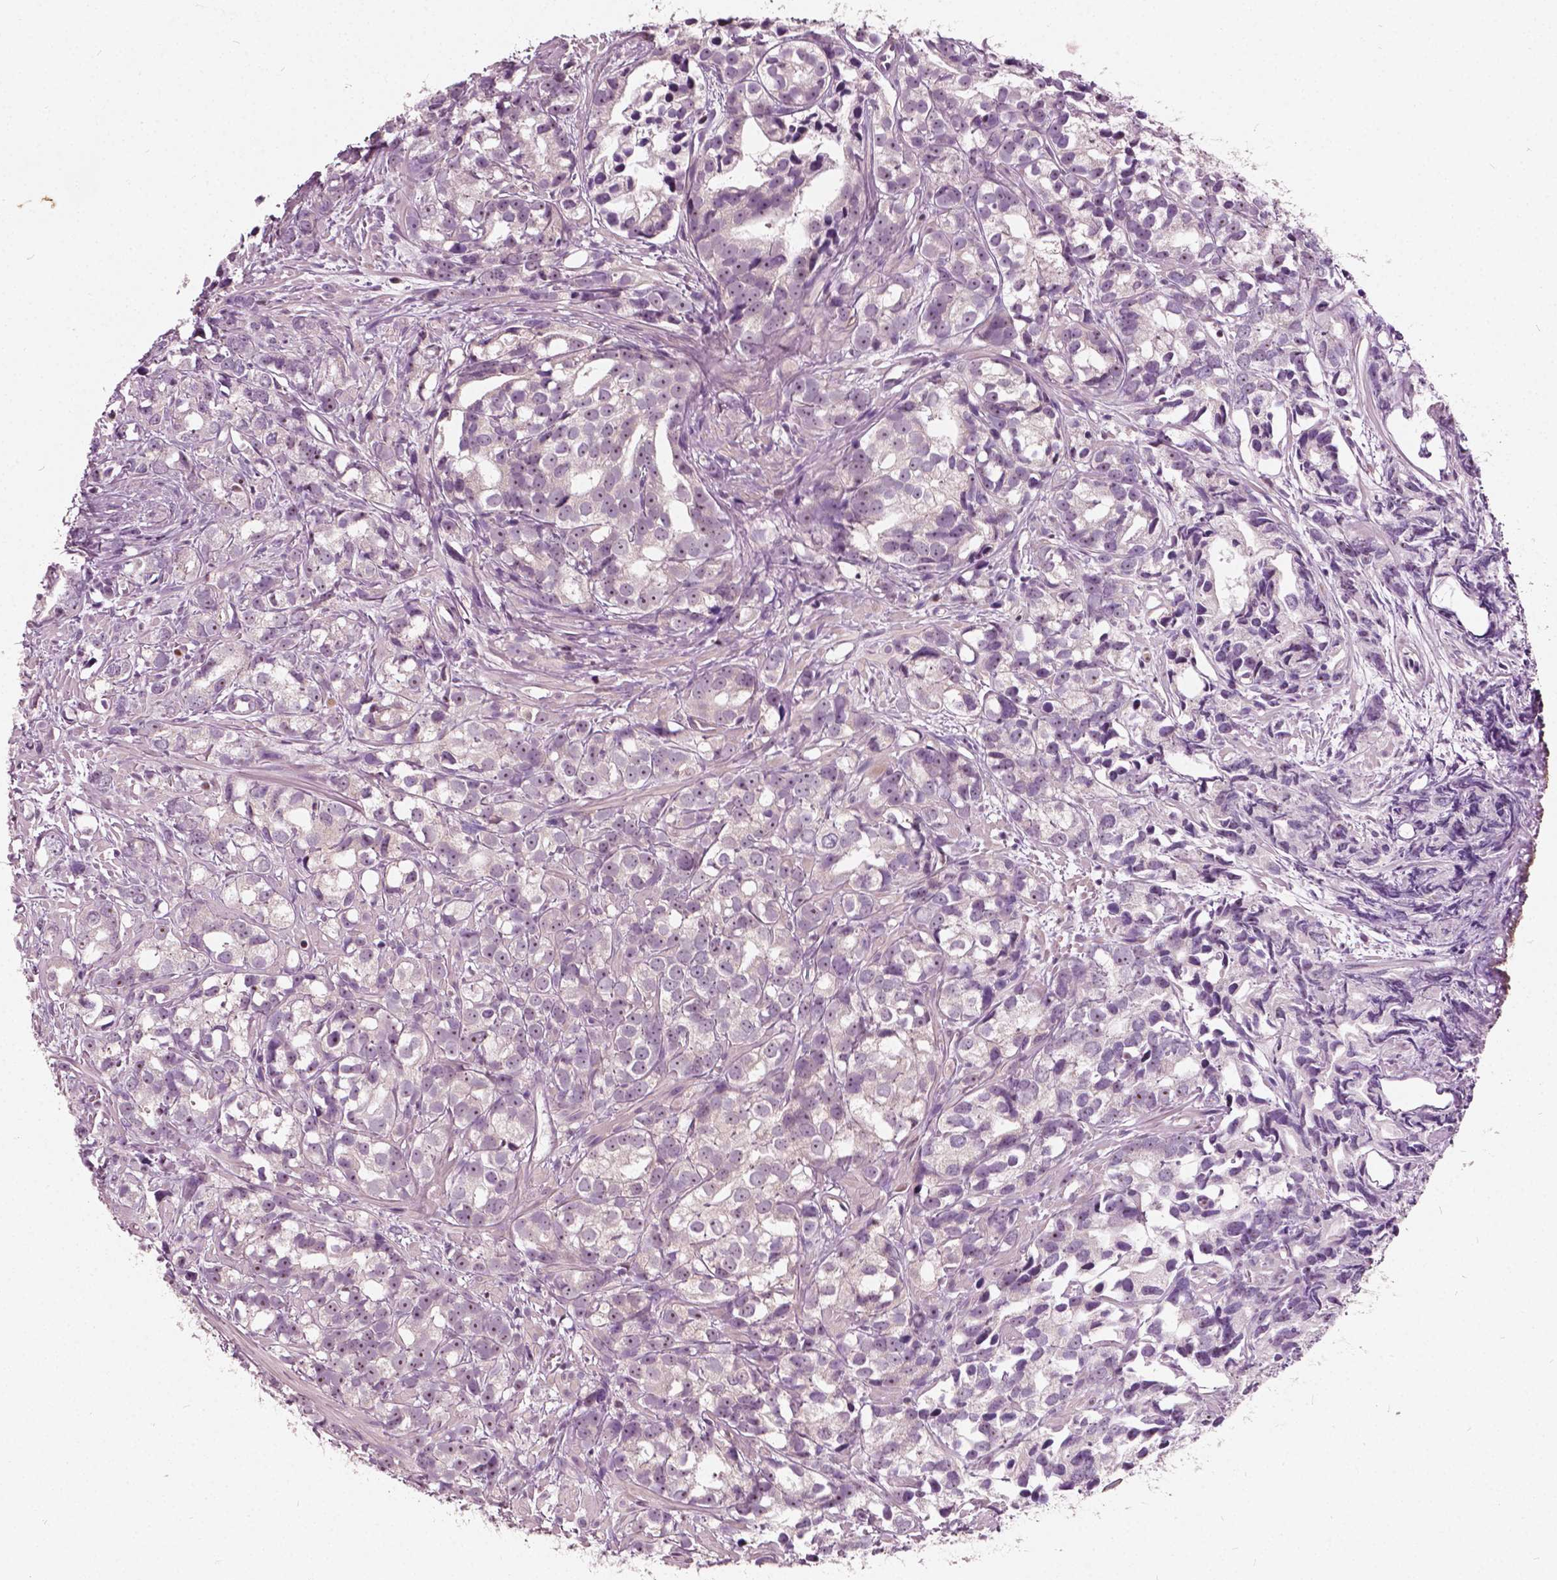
{"staining": {"intensity": "weak", "quantity": "<25%", "location": "nuclear"}, "tissue": "prostate cancer", "cell_type": "Tumor cells", "image_type": "cancer", "snomed": [{"axis": "morphology", "description": "Adenocarcinoma, High grade"}, {"axis": "topography", "description": "Prostate"}], "caption": "Adenocarcinoma (high-grade) (prostate) was stained to show a protein in brown. There is no significant staining in tumor cells.", "gene": "ODF3L2", "patient": {"sex": "male", "age": 79}}